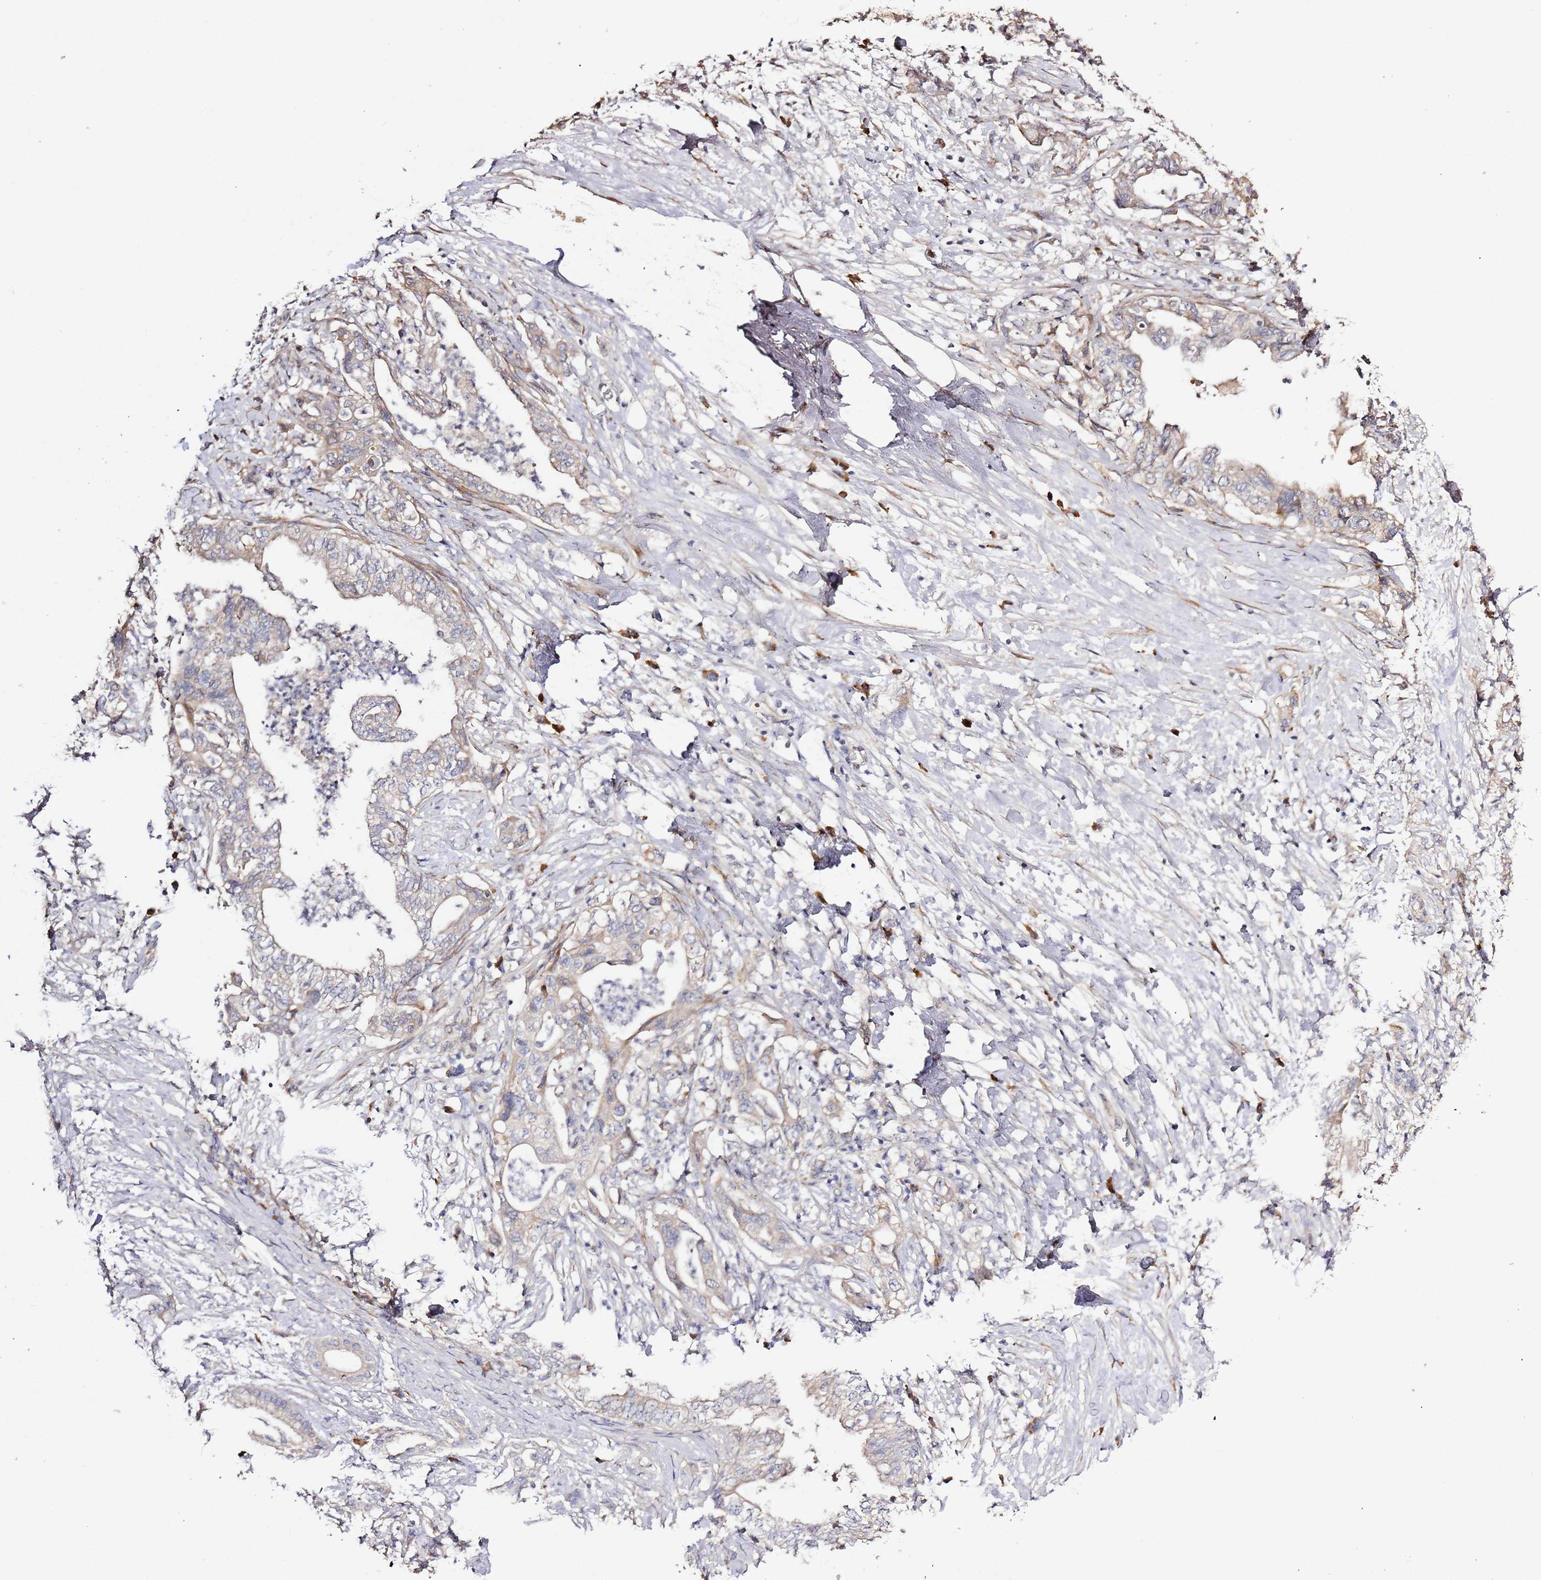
{"staining": {"intensity": "weak", "quantity": "25%-75%", "location": "cytoplasmic/membranous"}, "tissue": "pancreatic cancer", "cell_type": "Tumor cells", "image_type": "cancer", "snomed": [{"axis": "morphology", "description": "Adenocarcinoma, NOS"}, {"axis": "topography", "description": "Pancreas"}], "caption": "Pancreatic adenocarcinoma stained with a brown dye demonstrates weak cytoplasmic/membranous positive positivity in approximately 25%-75% of tumor cells.", "gene": "HSD17B7", "patient": {"sex": "female", "age": 73}}